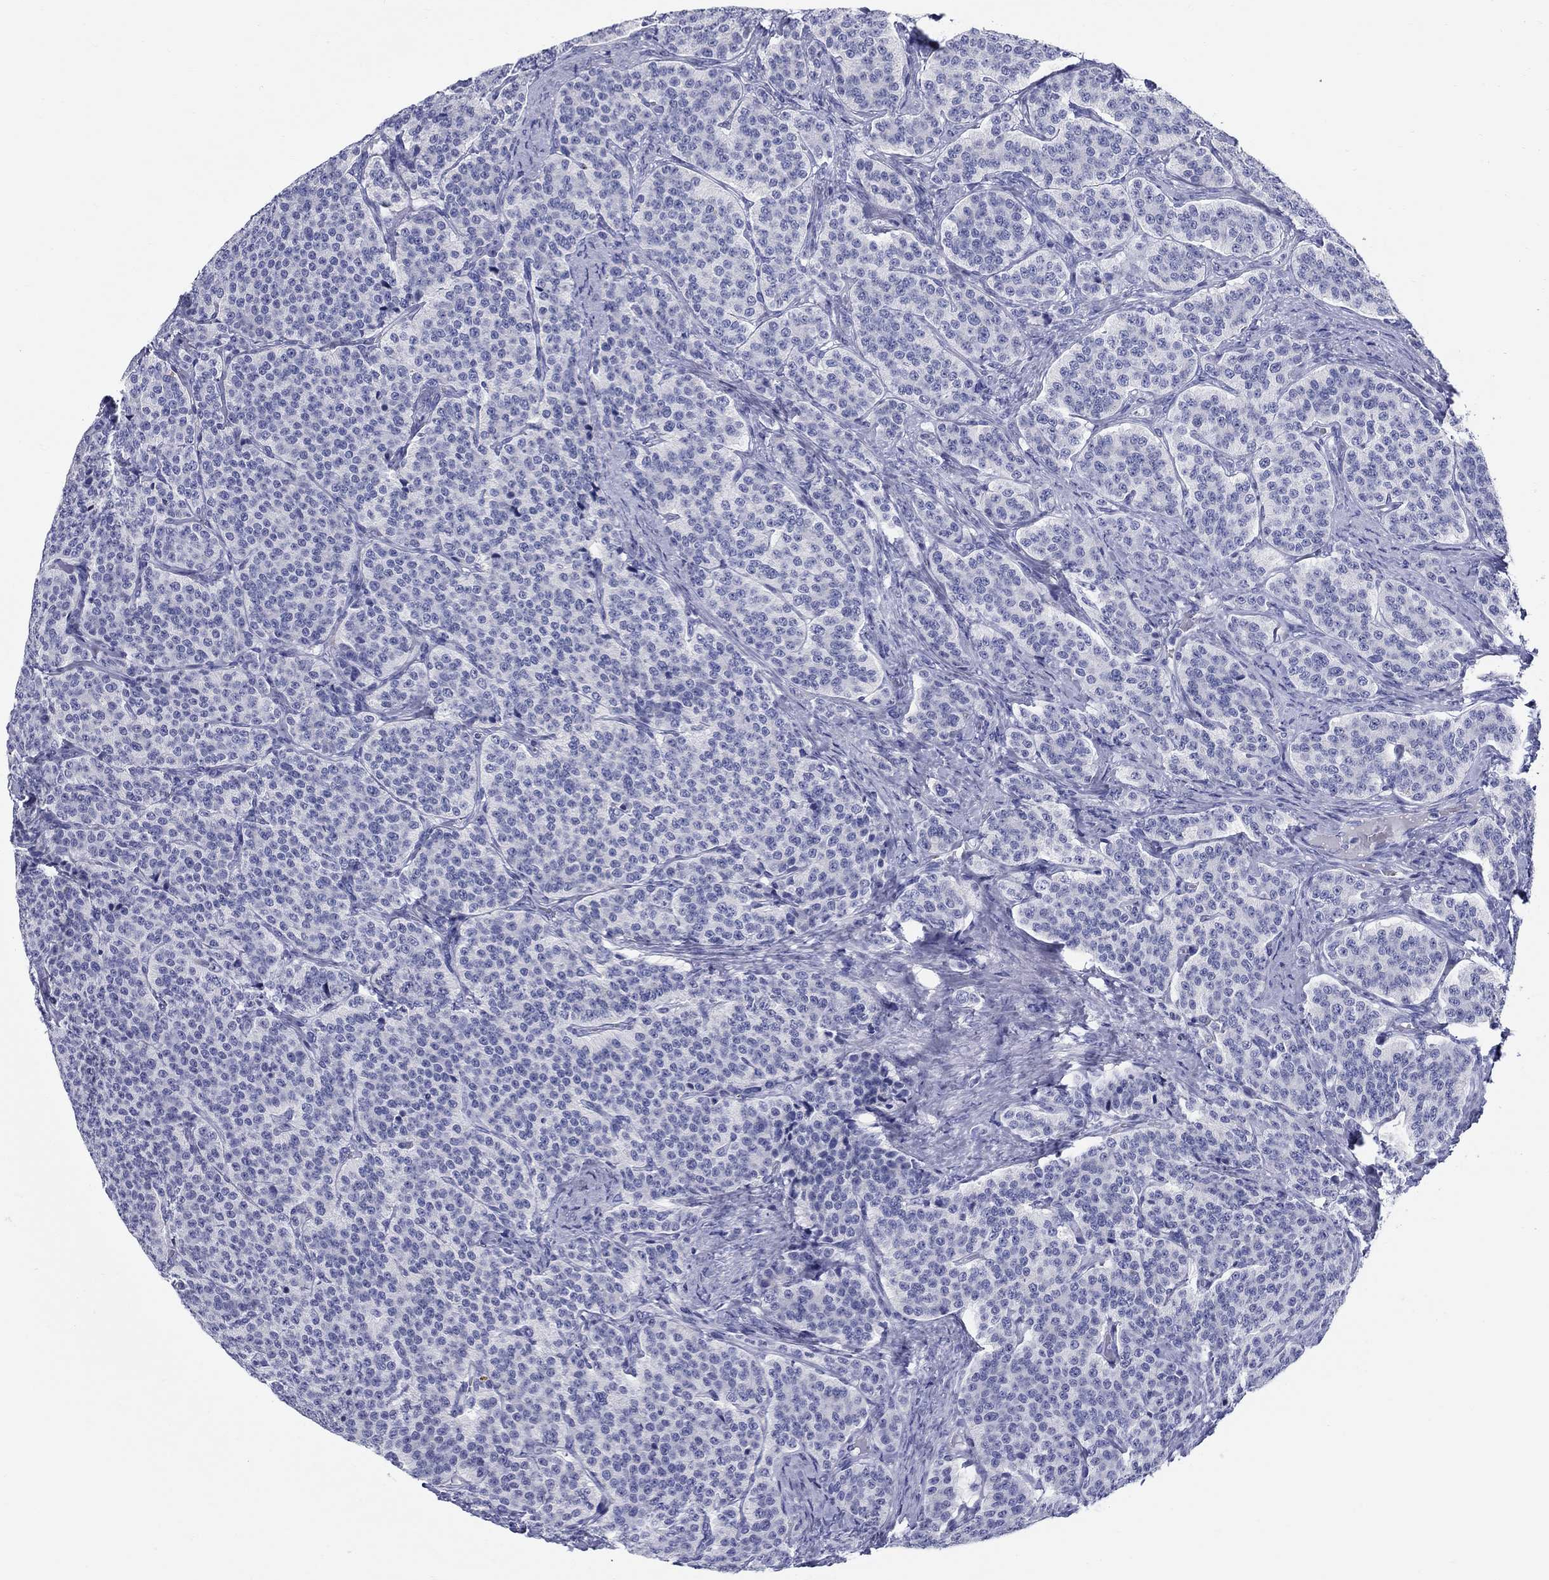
{"staining": {"intensity": "negative", "quantity": "none", "location": "none"}, "tissue": "carcinoid", "cell_type": "Tumor cells", "image_type": "cancer", "snomed": [{"axis": "morphology", "description": "Carcinoid, malignant, NOS"}, {"axis": "topography", "description": "Small intestine"}], "caption": "Photomicrograph shows no protein positivity in tumor cells of carcinoid tissue. (DAB immunohistochemistry (IHC) with hematoxylin counter stain).", "gene": "LAMP5", "patient": {"sex": "female", "age": 58}}